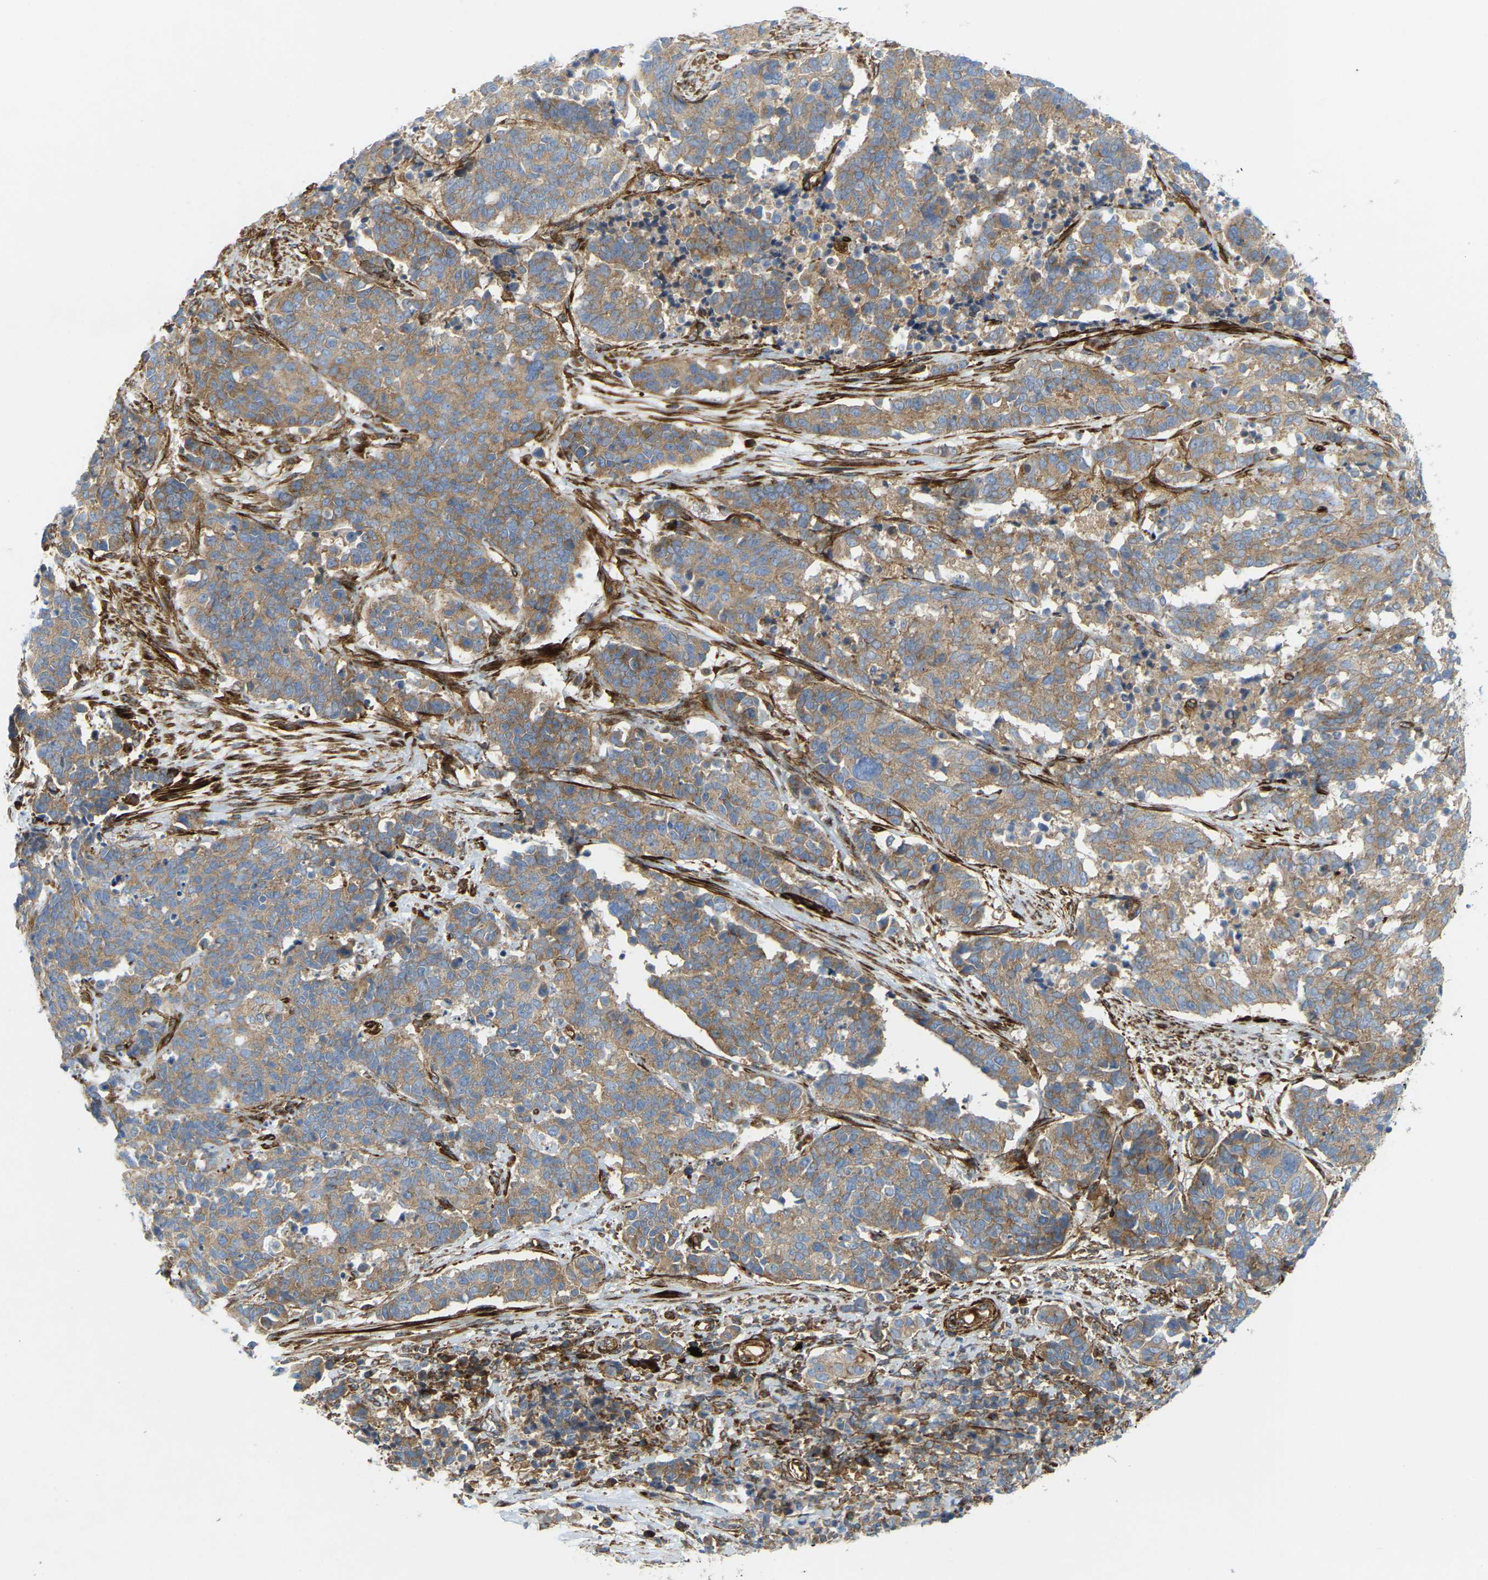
{"staining": {"intensity": "moderate", "quantity": "25%-75%", "location": "cytoplasmic/membranous"}, "tissue": "cervical cancer", "cell_type": "Tumor cells", "image_type": "cancer", "snomed": [{"axis": "morphology", "description": "Squamous cell carcinoma, NOS"}, {"axis": "topography", "description": "Cervix"}], "caption": "Tumor cells demonstrate moderate cytoplasmic/membranous expression in about 25%-75% of cells in cervical squamous cell carcinoma.", "gene": "PICALM", "patient": {"sex": "female", "age": 35}}